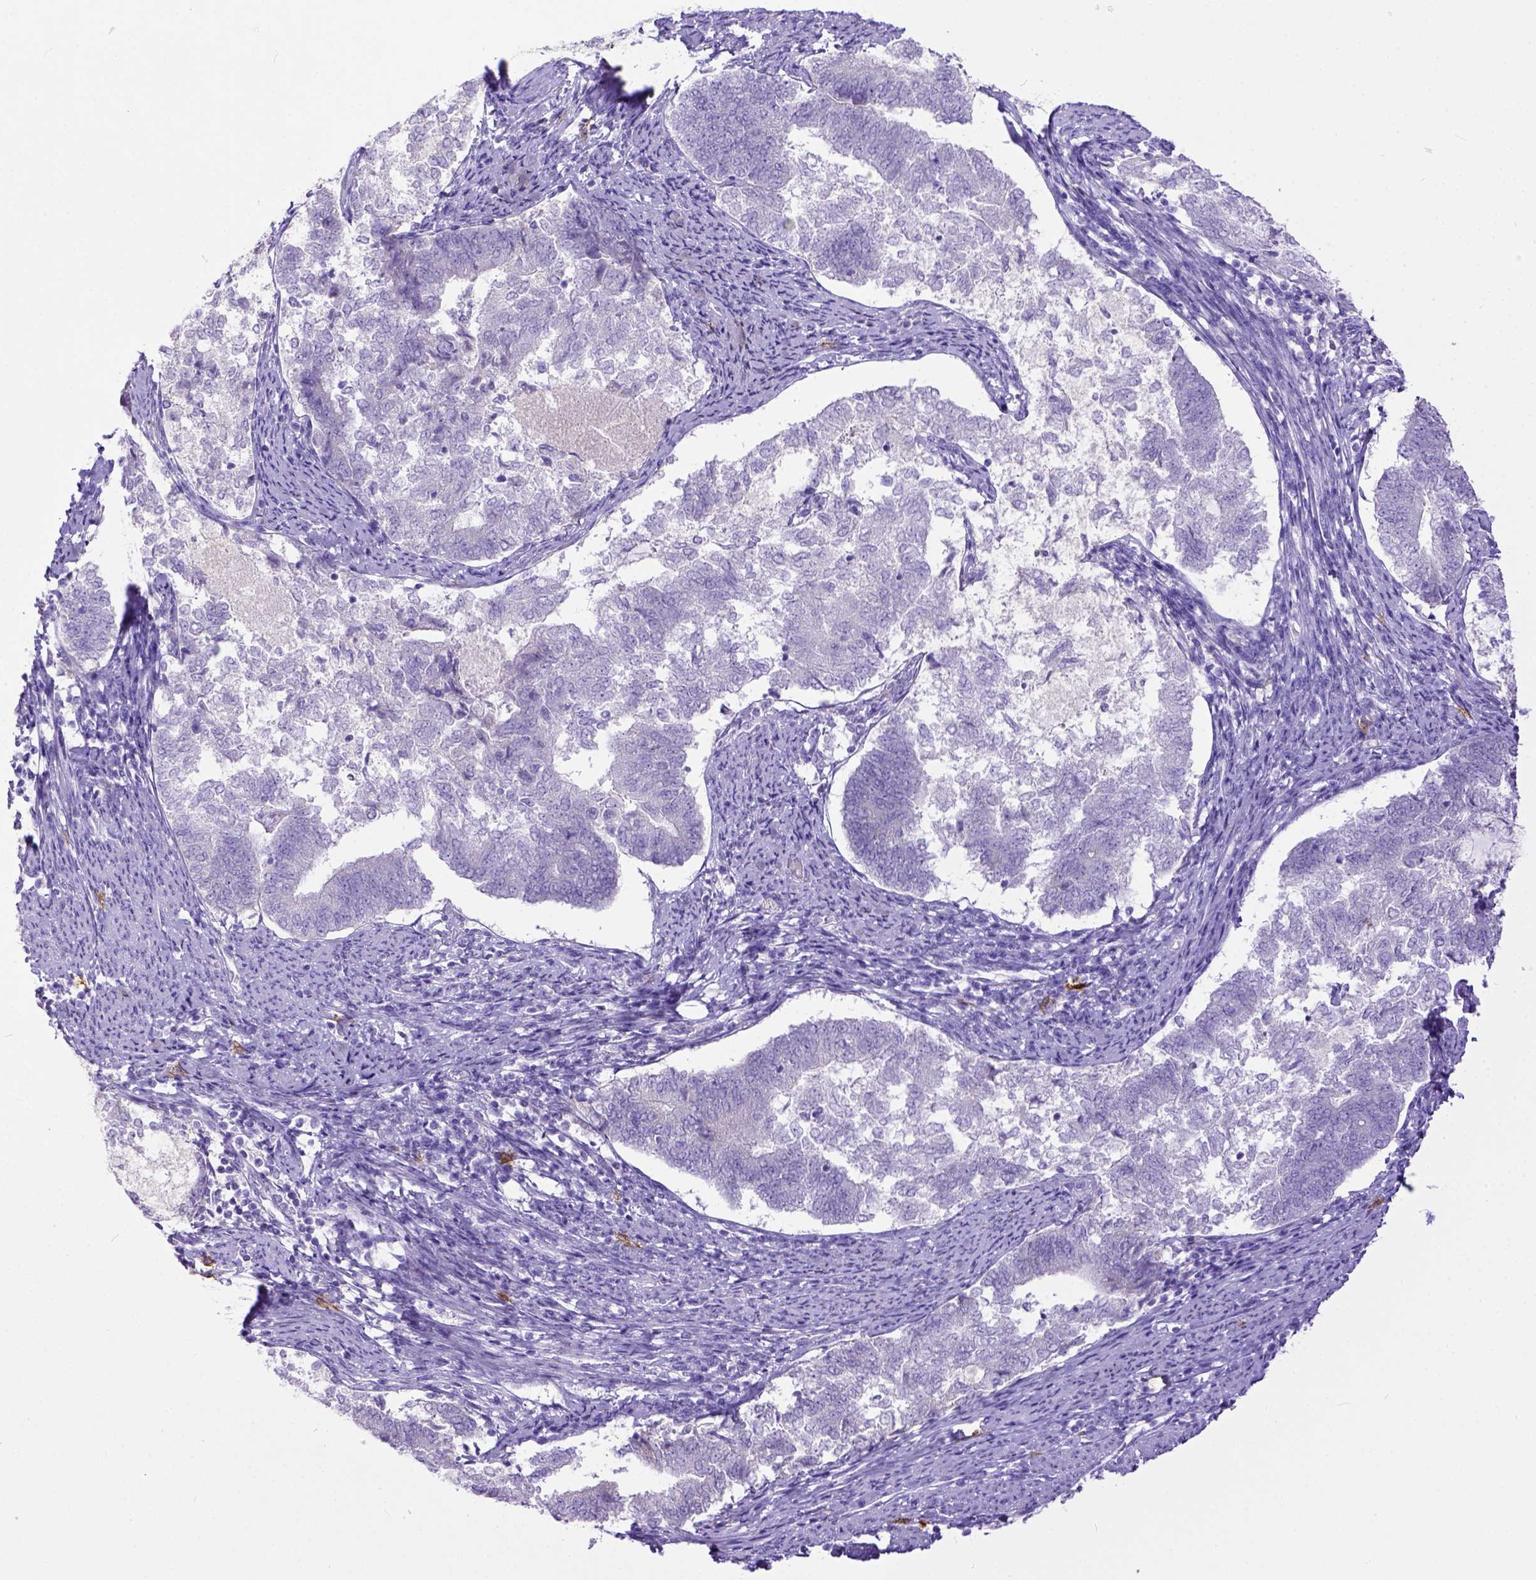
{"staining": {"intensity": "negative", "quantity": "none", "location": "none"}, "tissue": "endometrial cancer", "cell_type": "Tumor cells", "image_type": "cancer", "snomed": [{"axis": "morphology", "description": "Adenocarcinoma, NOS"}, {"axis": "topography", "description": "Endometrium"}], "caption": "Immunohistochemical staining of endometrial adenocarcinoma shows no significant staining in tumor cells.", "gene": "KIT", "patient": {"sex": "female", "age": 65}}